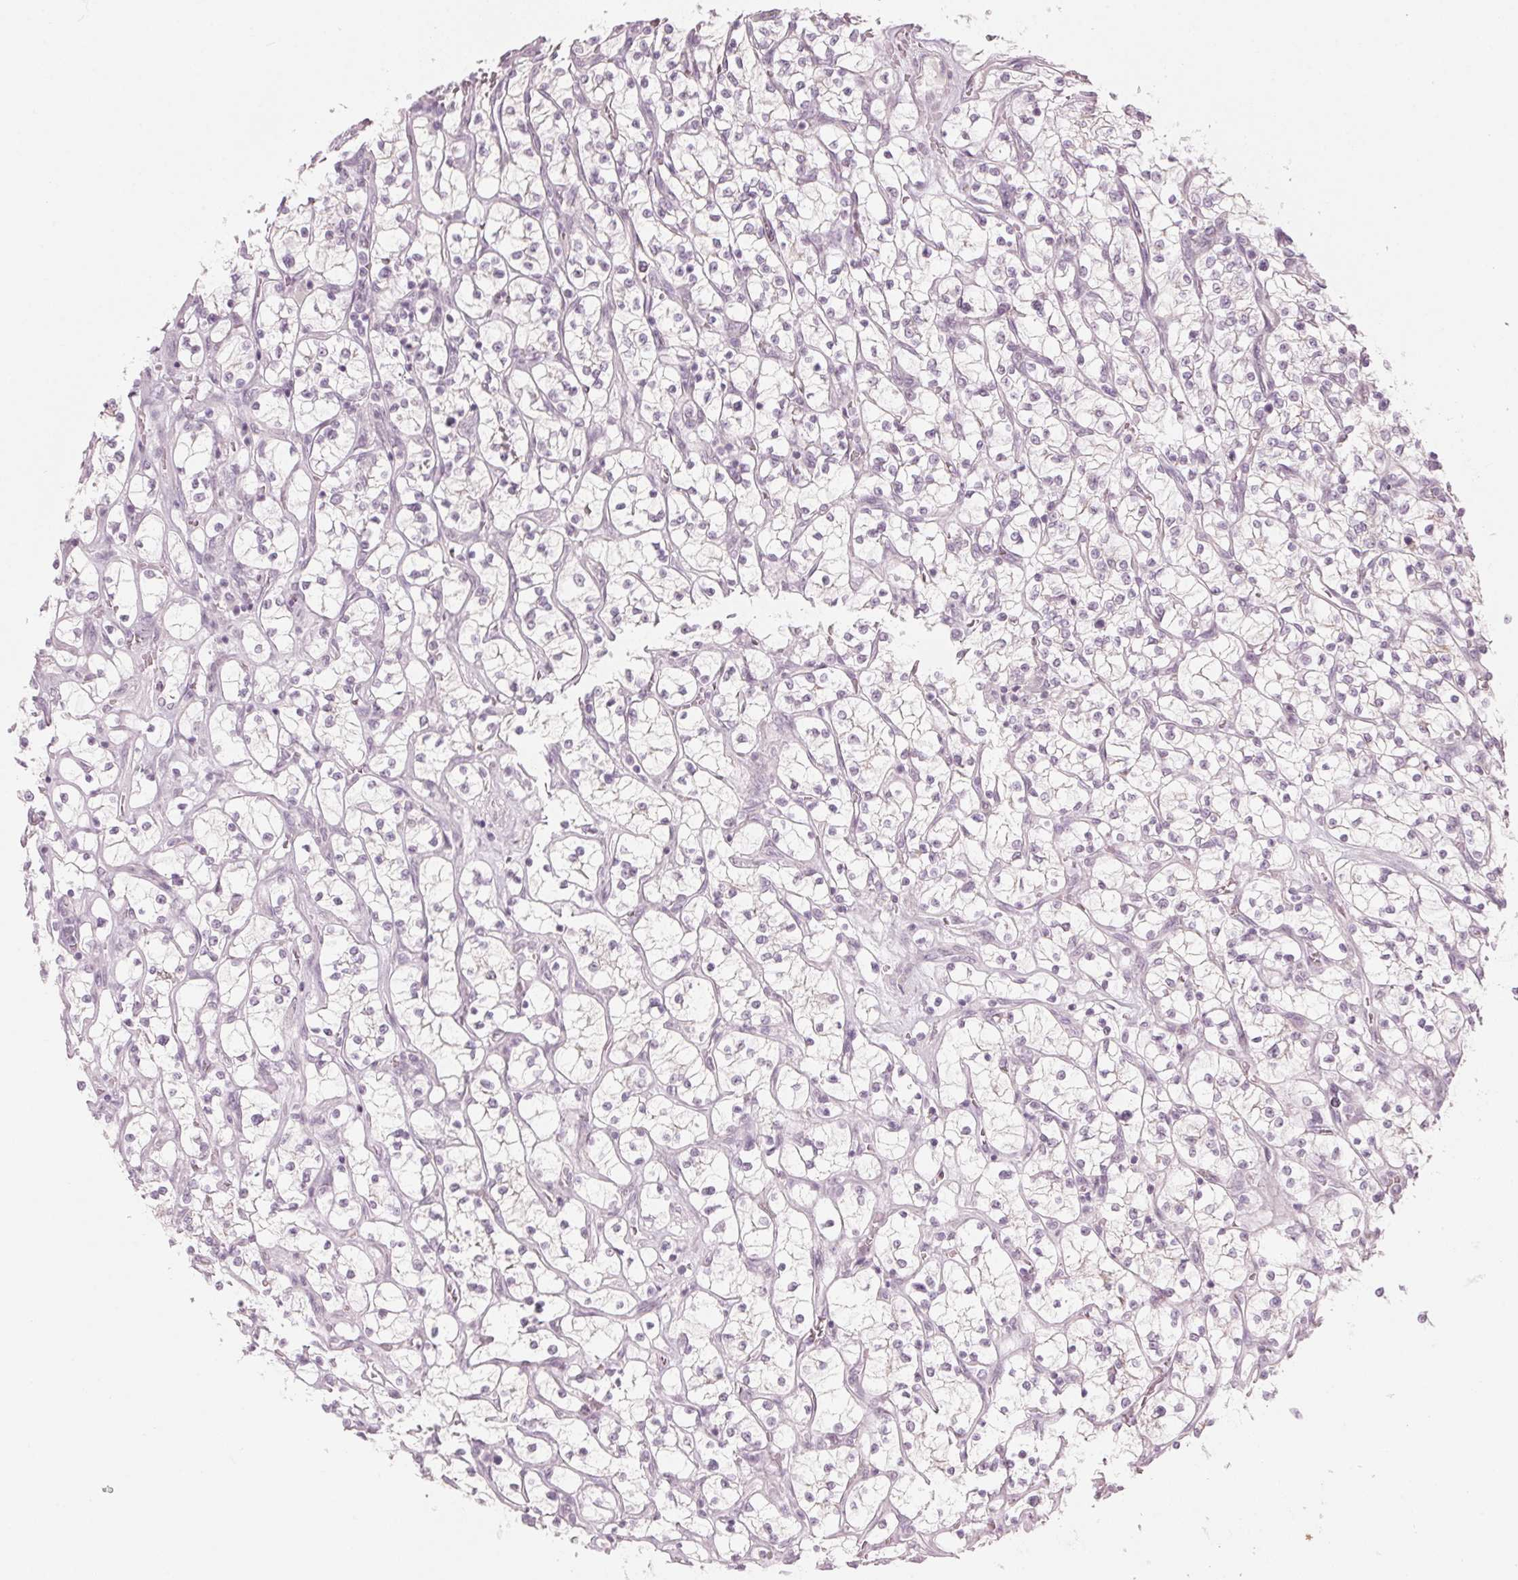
{"staining": {"intensity": "negative", "quantity": "none", "location": "none"}, "tissue": "renal cancer", "cell_type": "Tumor cells", "image_type": "cancer", "snomed": [{"axis": "morphology", "description": "Adenocarcinoma, NOS"}, {"axis": "topography", "description": "Kidney"}], "caption": "This is an IHC image of renal cancer. There is no staining in tumor cells.", "gene": "SCTR", "patient": {"sex": "female", "age": 64}}